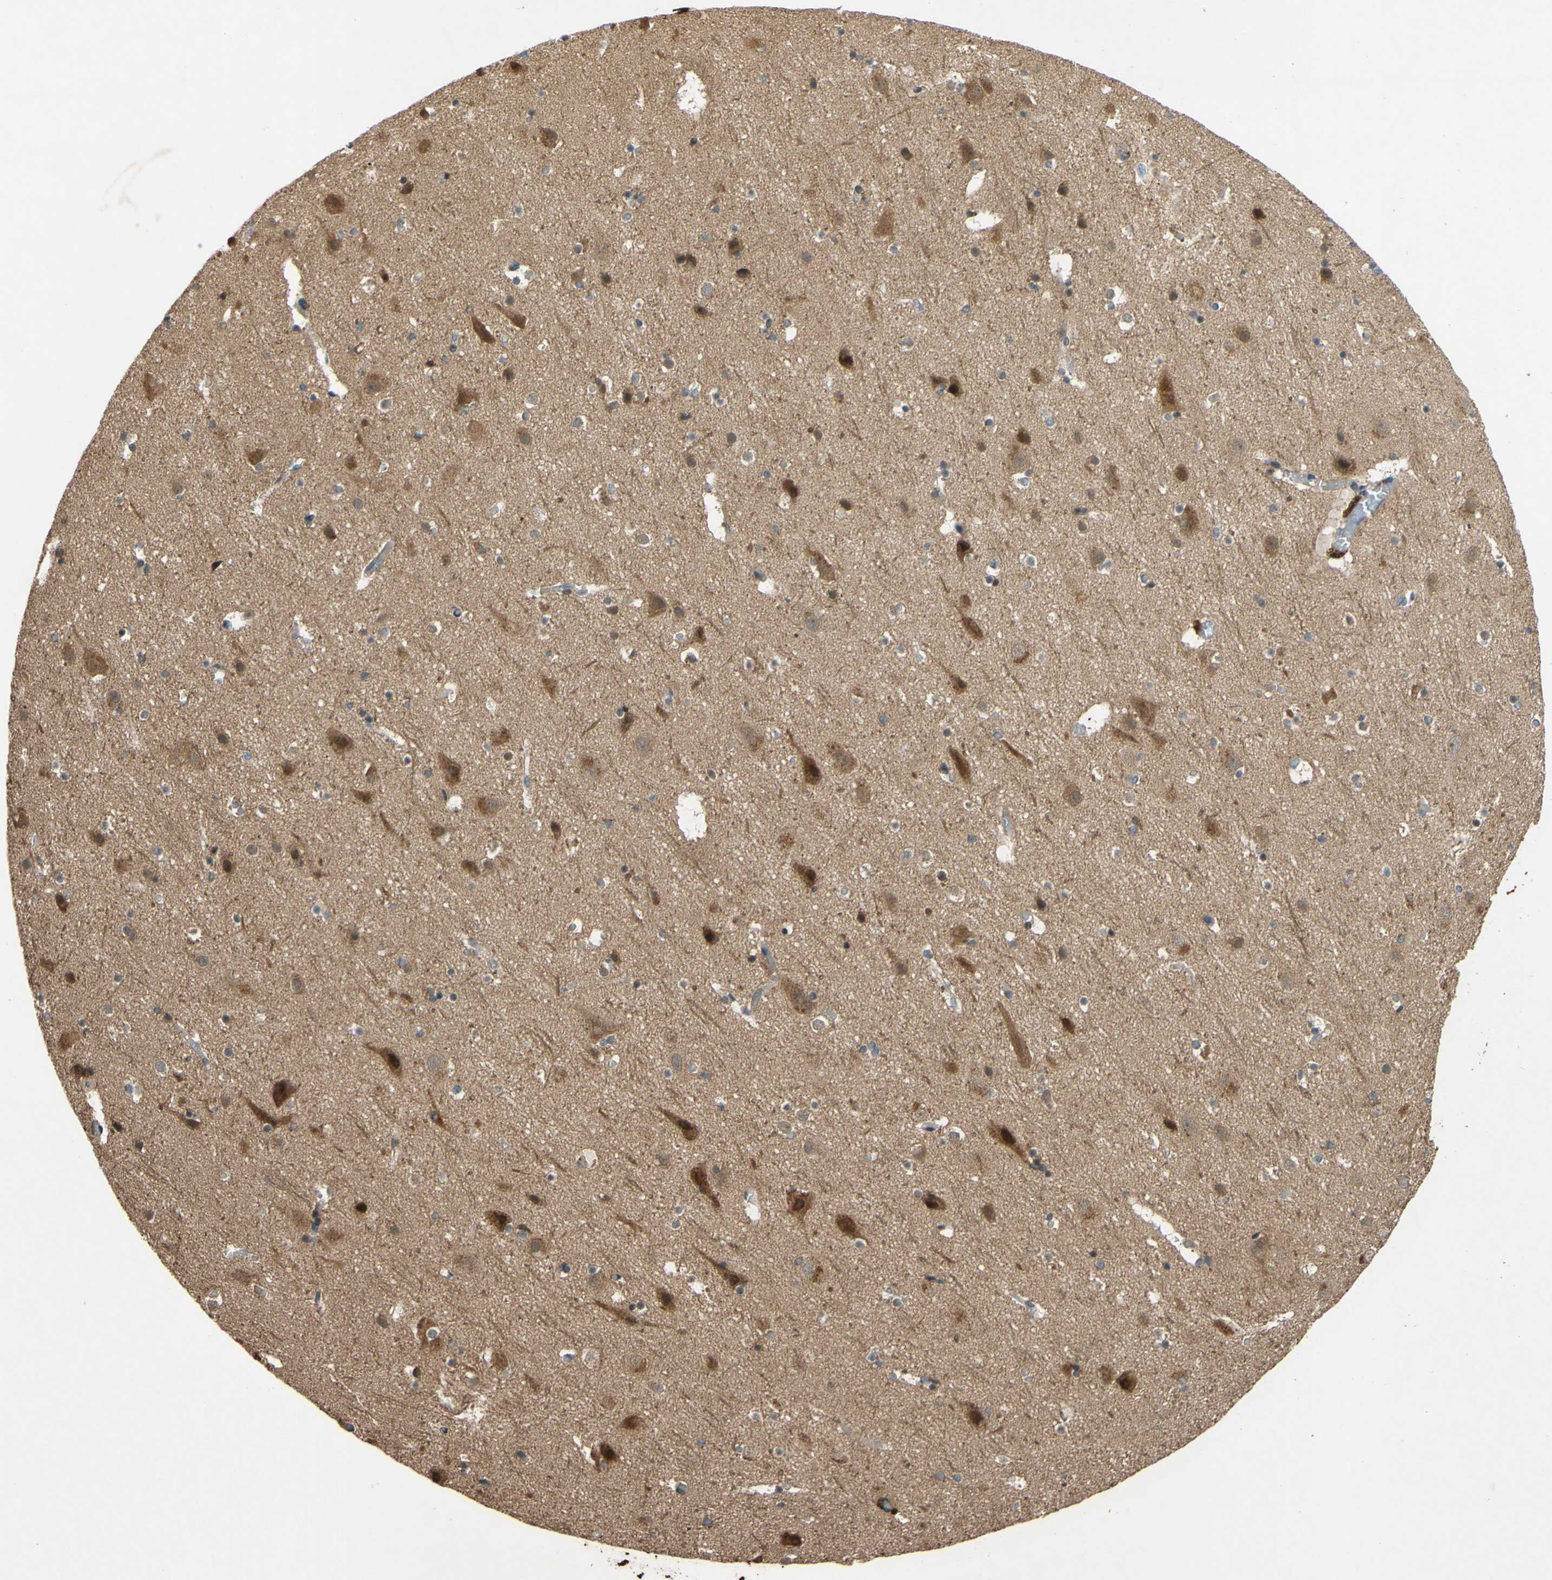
{"staining": {"intensity": "weak", "quantity": "25%-75%", "location": "cytoplasmic/membranous"}, "tissue": "cerebral cortex", "cell_type": "Endothelial cells", "image_type": "normal", "snomed": [{"axis": "morphology", "description": "Normal tissue, NOS"}, {"axis": "topography", "description": "Cerebral cortex"}], "caption": "Immunohistochemistry (IHC) of benign human cerebral cortex displays low levels of weak cytoplasmic/membranous staining in approximately 25%-75% of endothelial cells.", "gene": "PARD6A", "patient": {"sex": "male", "age": 45}}